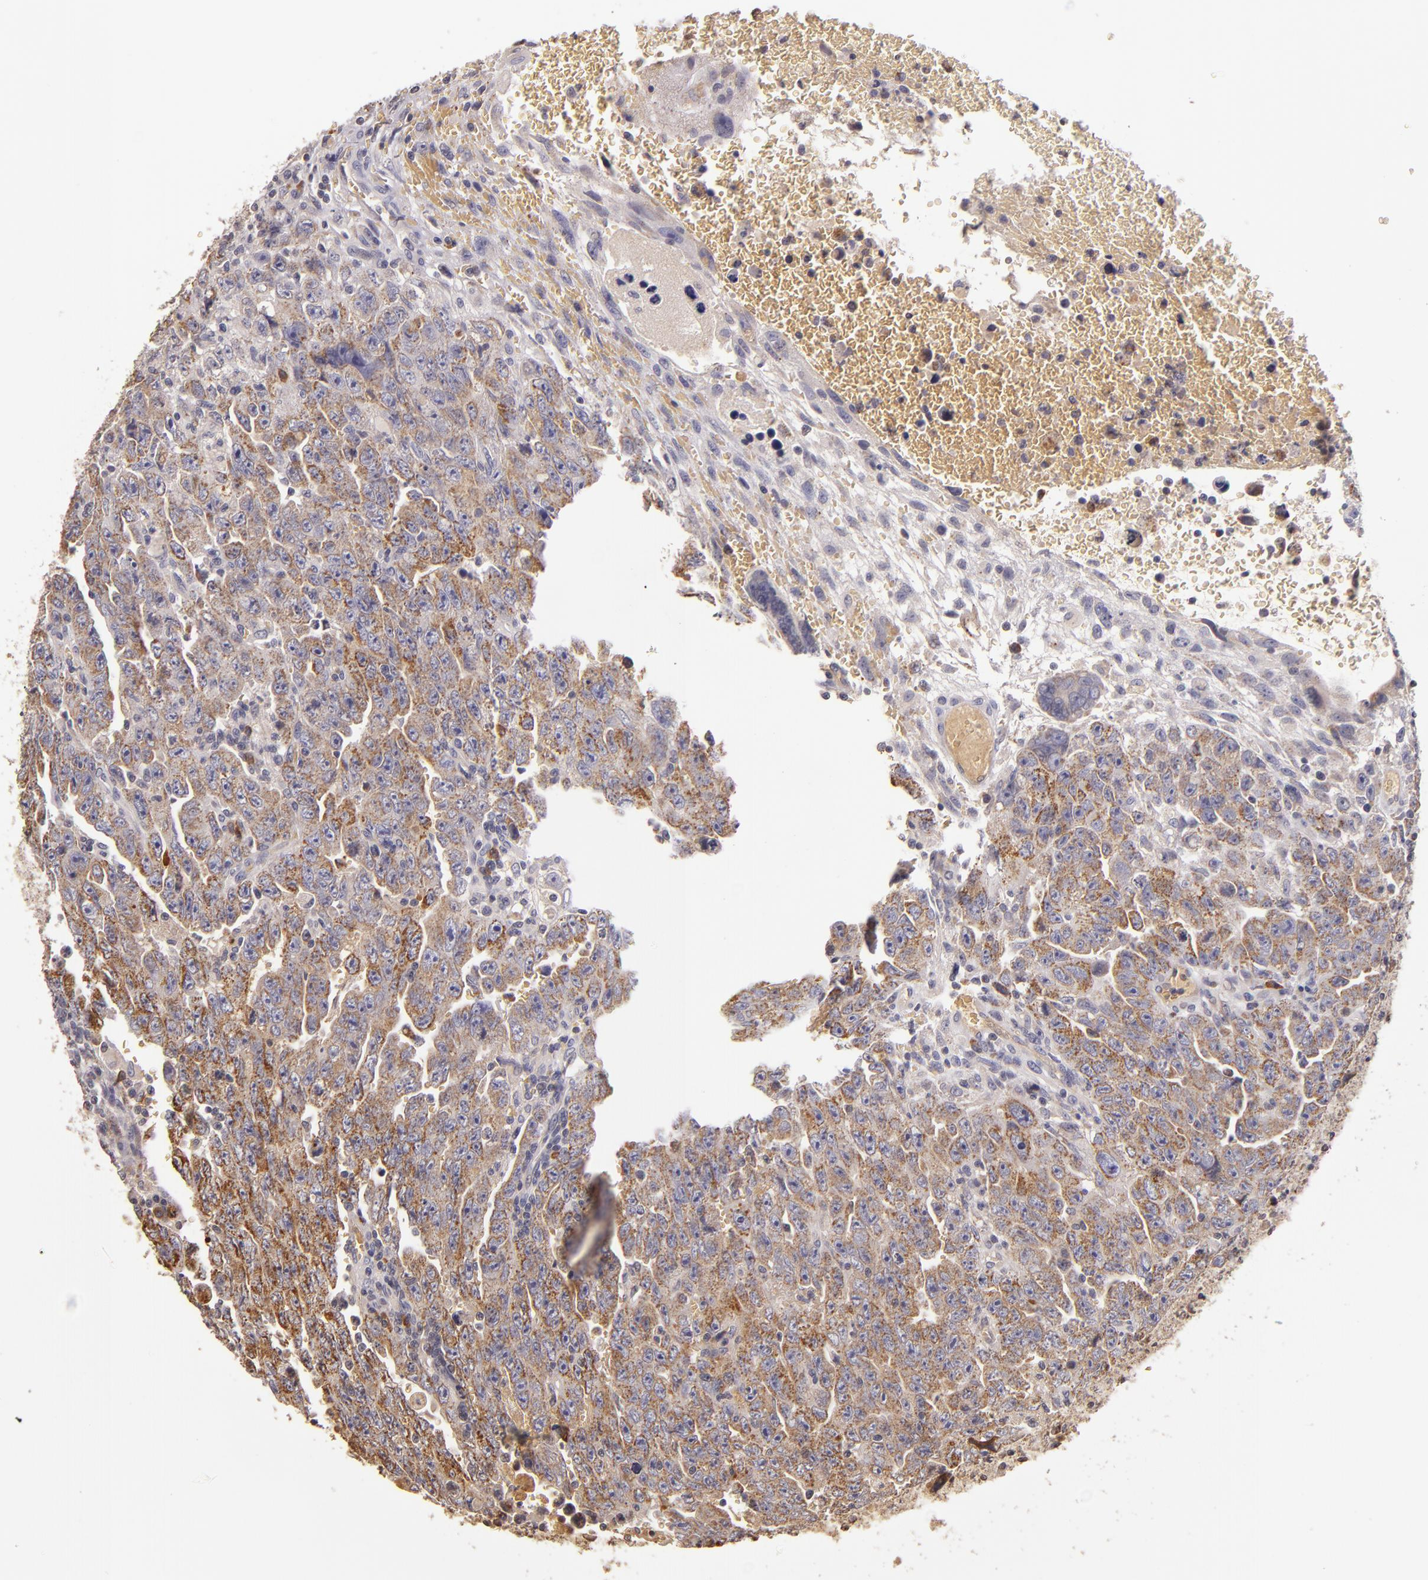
{"staining": {"intensity": "moderate", "quantity": ">75%", "location": "cytoplasmic/membranous"}, "tissue": "testis cancer", "cell_type": "Tumor cells", "image_type": "cancer", "snomed": [{"axis": "morphology", "description": "Carcinoma, Embryonal, NOS"}, {"axis": "topography", "description": "Testis"}], "caption": "Immunohistochemistry (DAB (3,3'-diaminobenzidine)) staining of testis cancer (embryonal carcinoma) shows moderate cytoplasmic/membranous protein staining in about >75% of tumor cells.", "gene": "ABL1", "patient": {"sex": "male", "age": 28}}